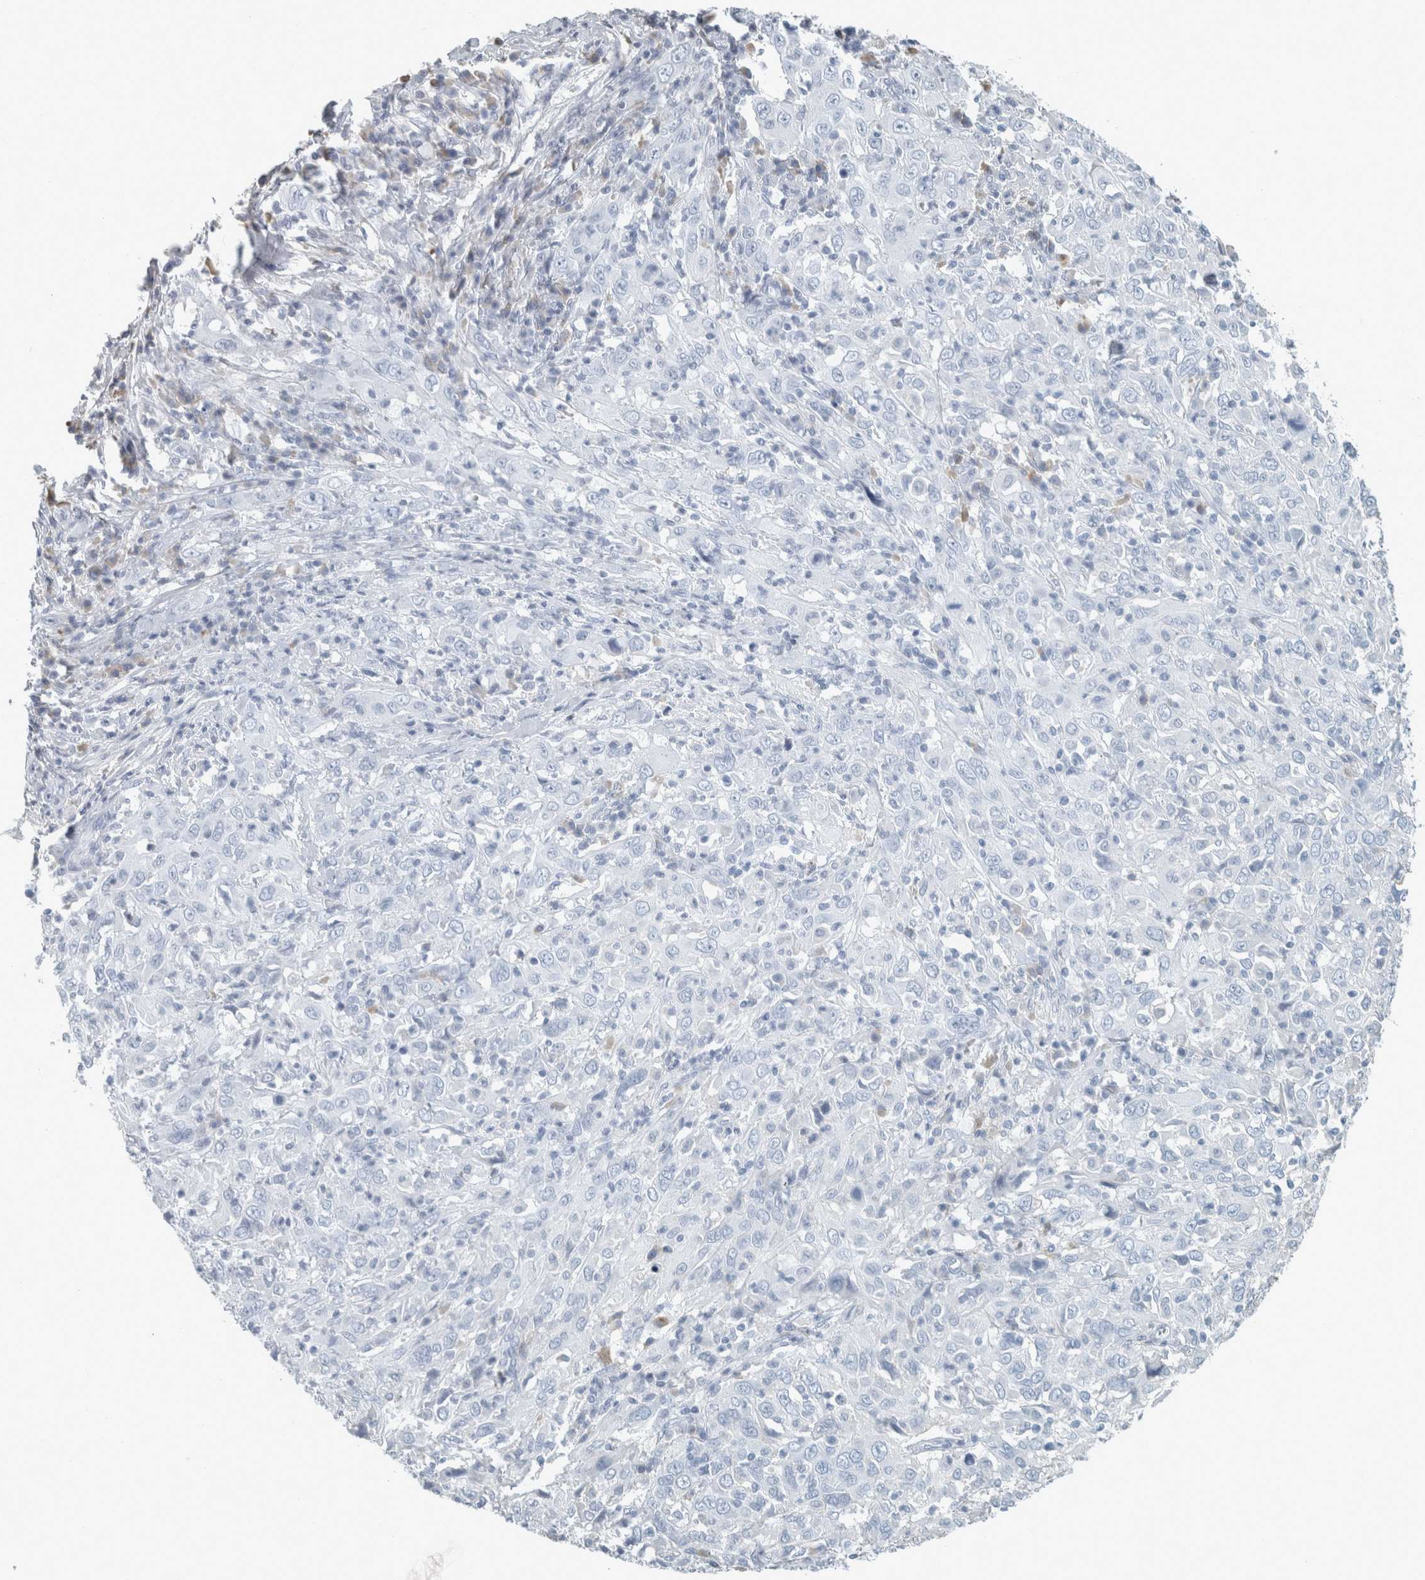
{"staining": {"intensity": "negative", "quantity": "none", "location": "none"}, "tissue": "cervical cancer", "cell_type": "Tumor cells", "image_type": "cancer", "snomed": [{"axis": "morphology", "description": "Squamous cell carcinoma, NOS"}, {"axis": "topography", "description": "Cervix"}], "caption": "DAB immunohistochemical staining of cervical cancer demonstrates no significant expression in tumor cells.", "gene": "CHL1", "patient": {"sex": "female", "age": 46}}